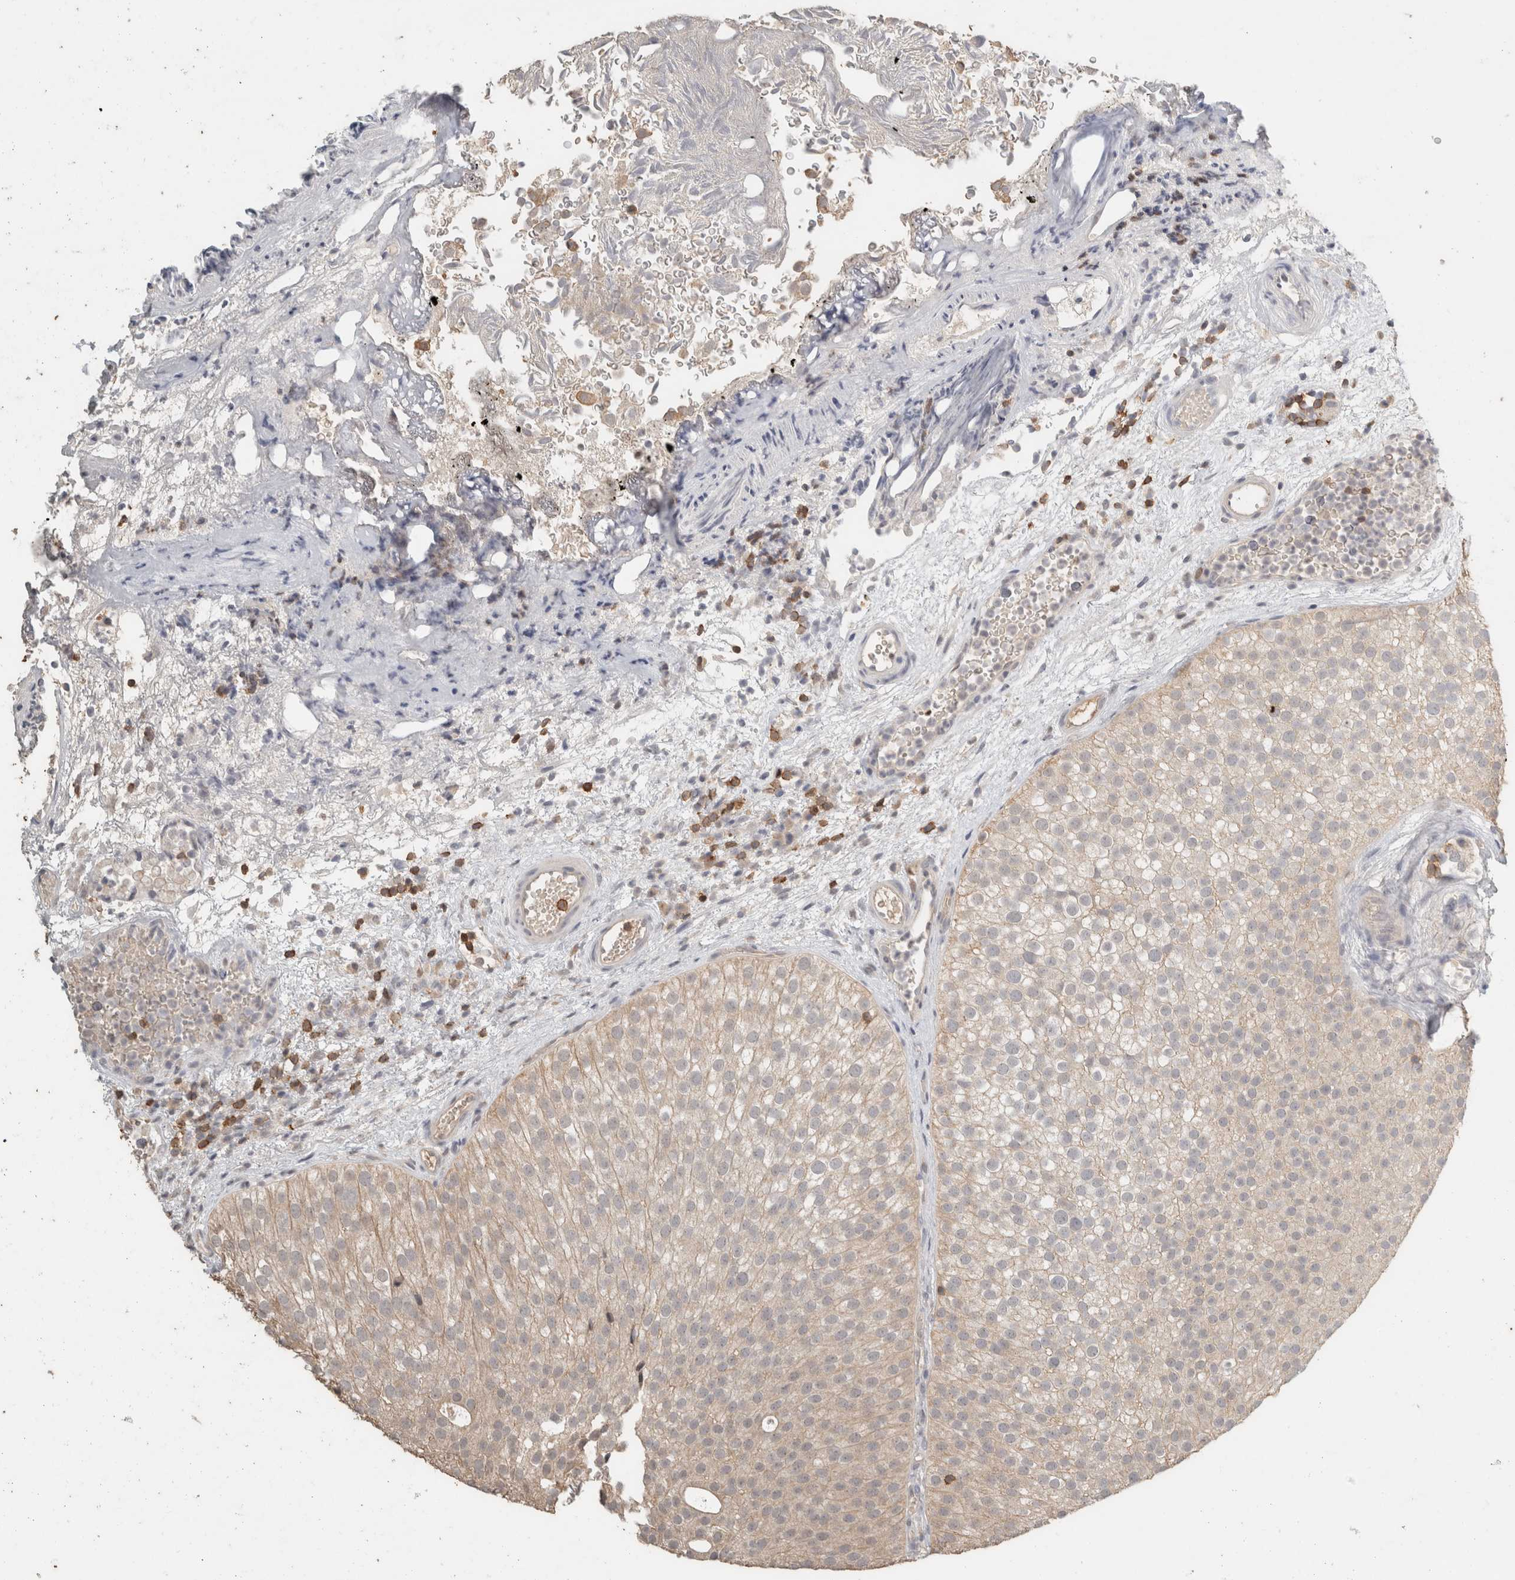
{"staining": {"intensity": "weak", "quantity": "<25%", "location": "cytoplasmic/membranous"}, "tissue": "urothelial cancer", "cell_type": "Tumor cells", "image_type": "cancer", "snomed": [{"axis": "morphology", "description": "Urothelial carcinoma, Low grade"}, {"axis": "topography", "description": "Urinary bladder"}], "caption": "Micrograph shows no significant protein staining in tumor cells of urothelial carcinoma (low-grade).", "gene": "TRAT1", "patient": {"sex": "male", "age": 78}}